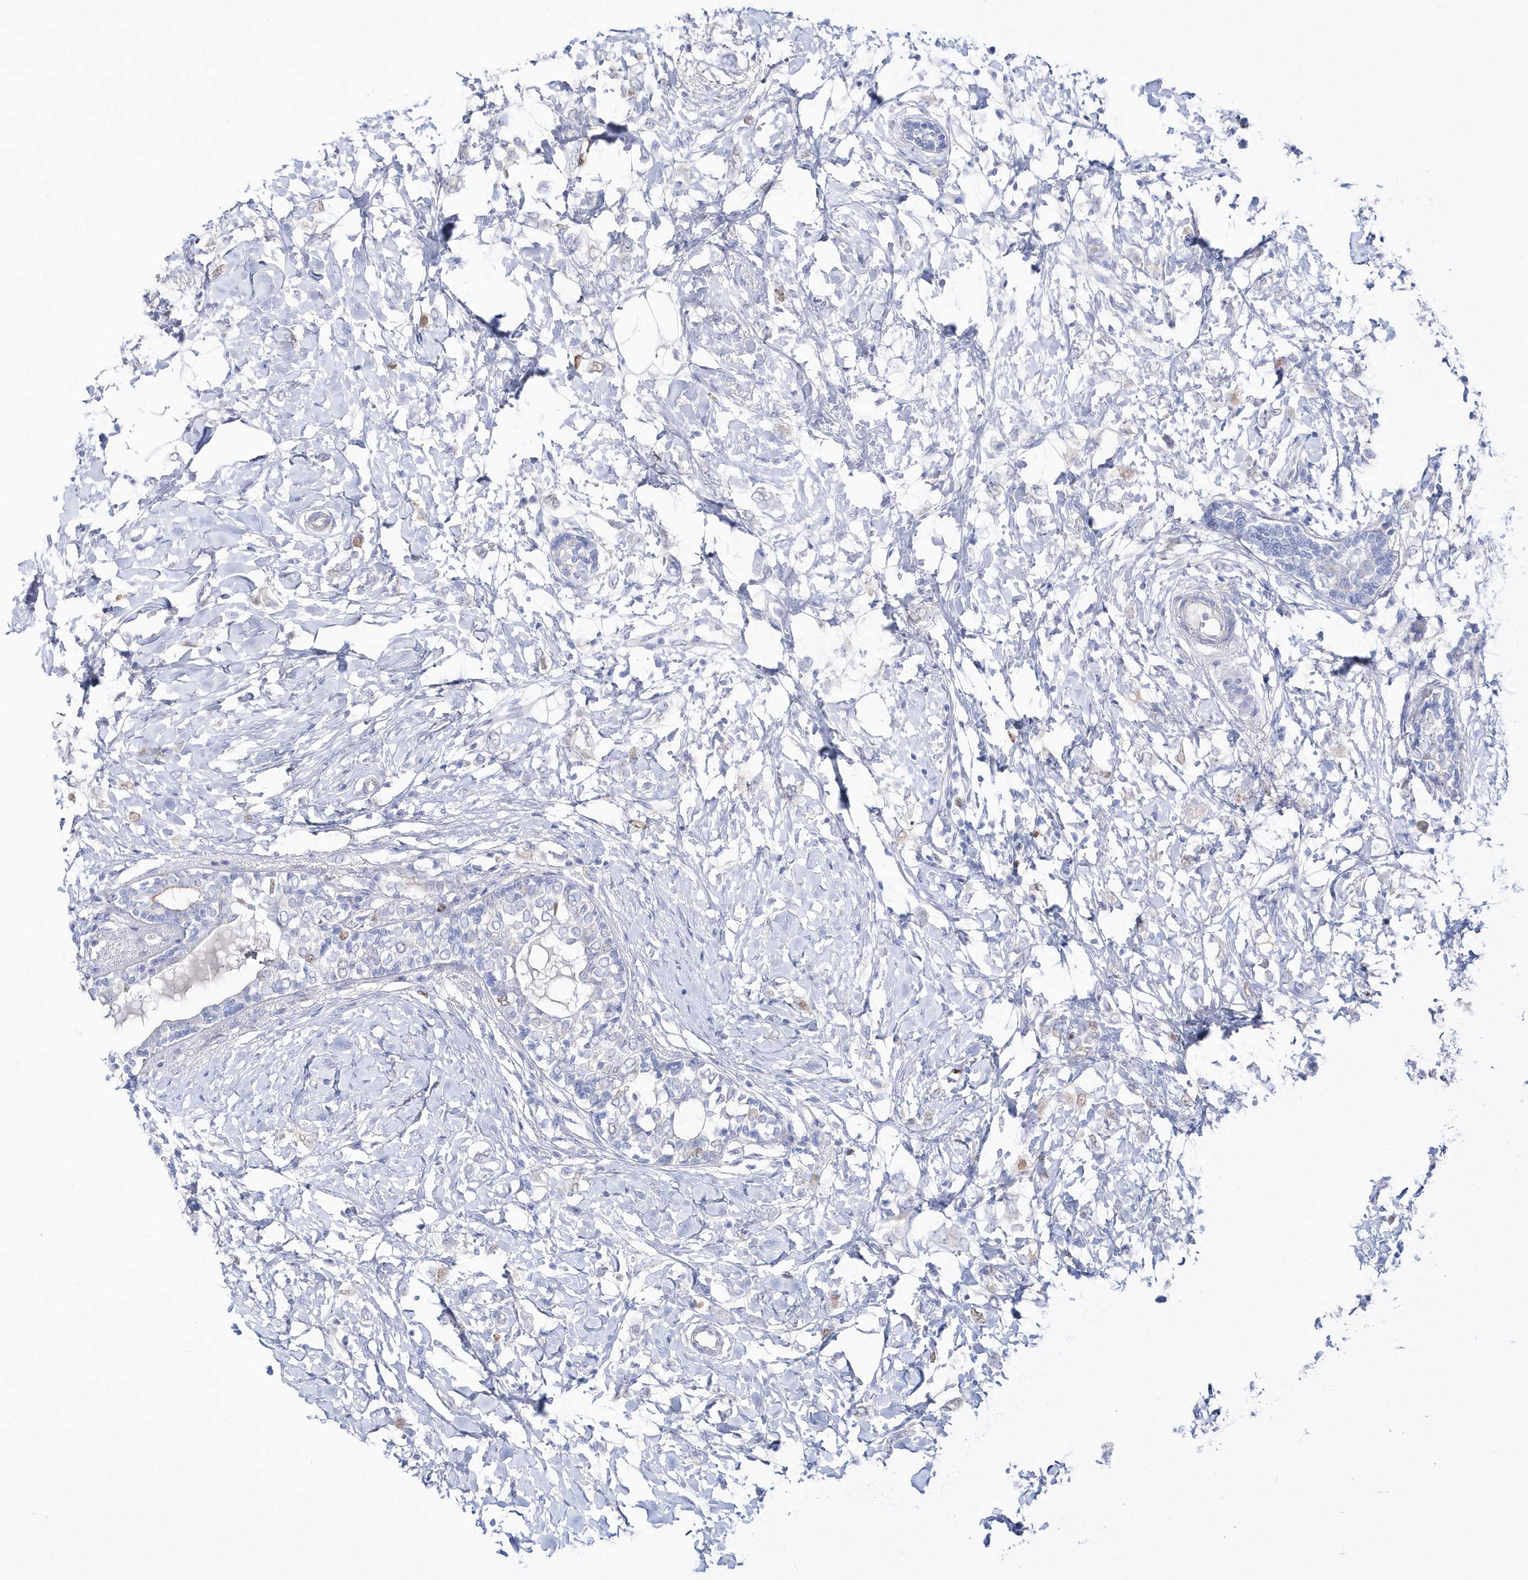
{"staining": {"intensity": "negative", "quantity": "none", "location": "none"}, "tissue": "breast cancer", "cell_type": "Tumor cells", "image_type": "cancer", "snomed": [{"axis": "morphology", "description": "Normal tissue, NOS"}, {"axis": "morphology", "description": "Lobular carcinoma"}, {"axis": "topography", "description": "Breast"}], "caption": "An immunohistochemistry image of lobular carcinoma (breast) is shown. There is no staining in tumor cells of lobular carcinoma (breast).", "gene": "TMCO6", "patient": {"sex": "female", "age": 47}}